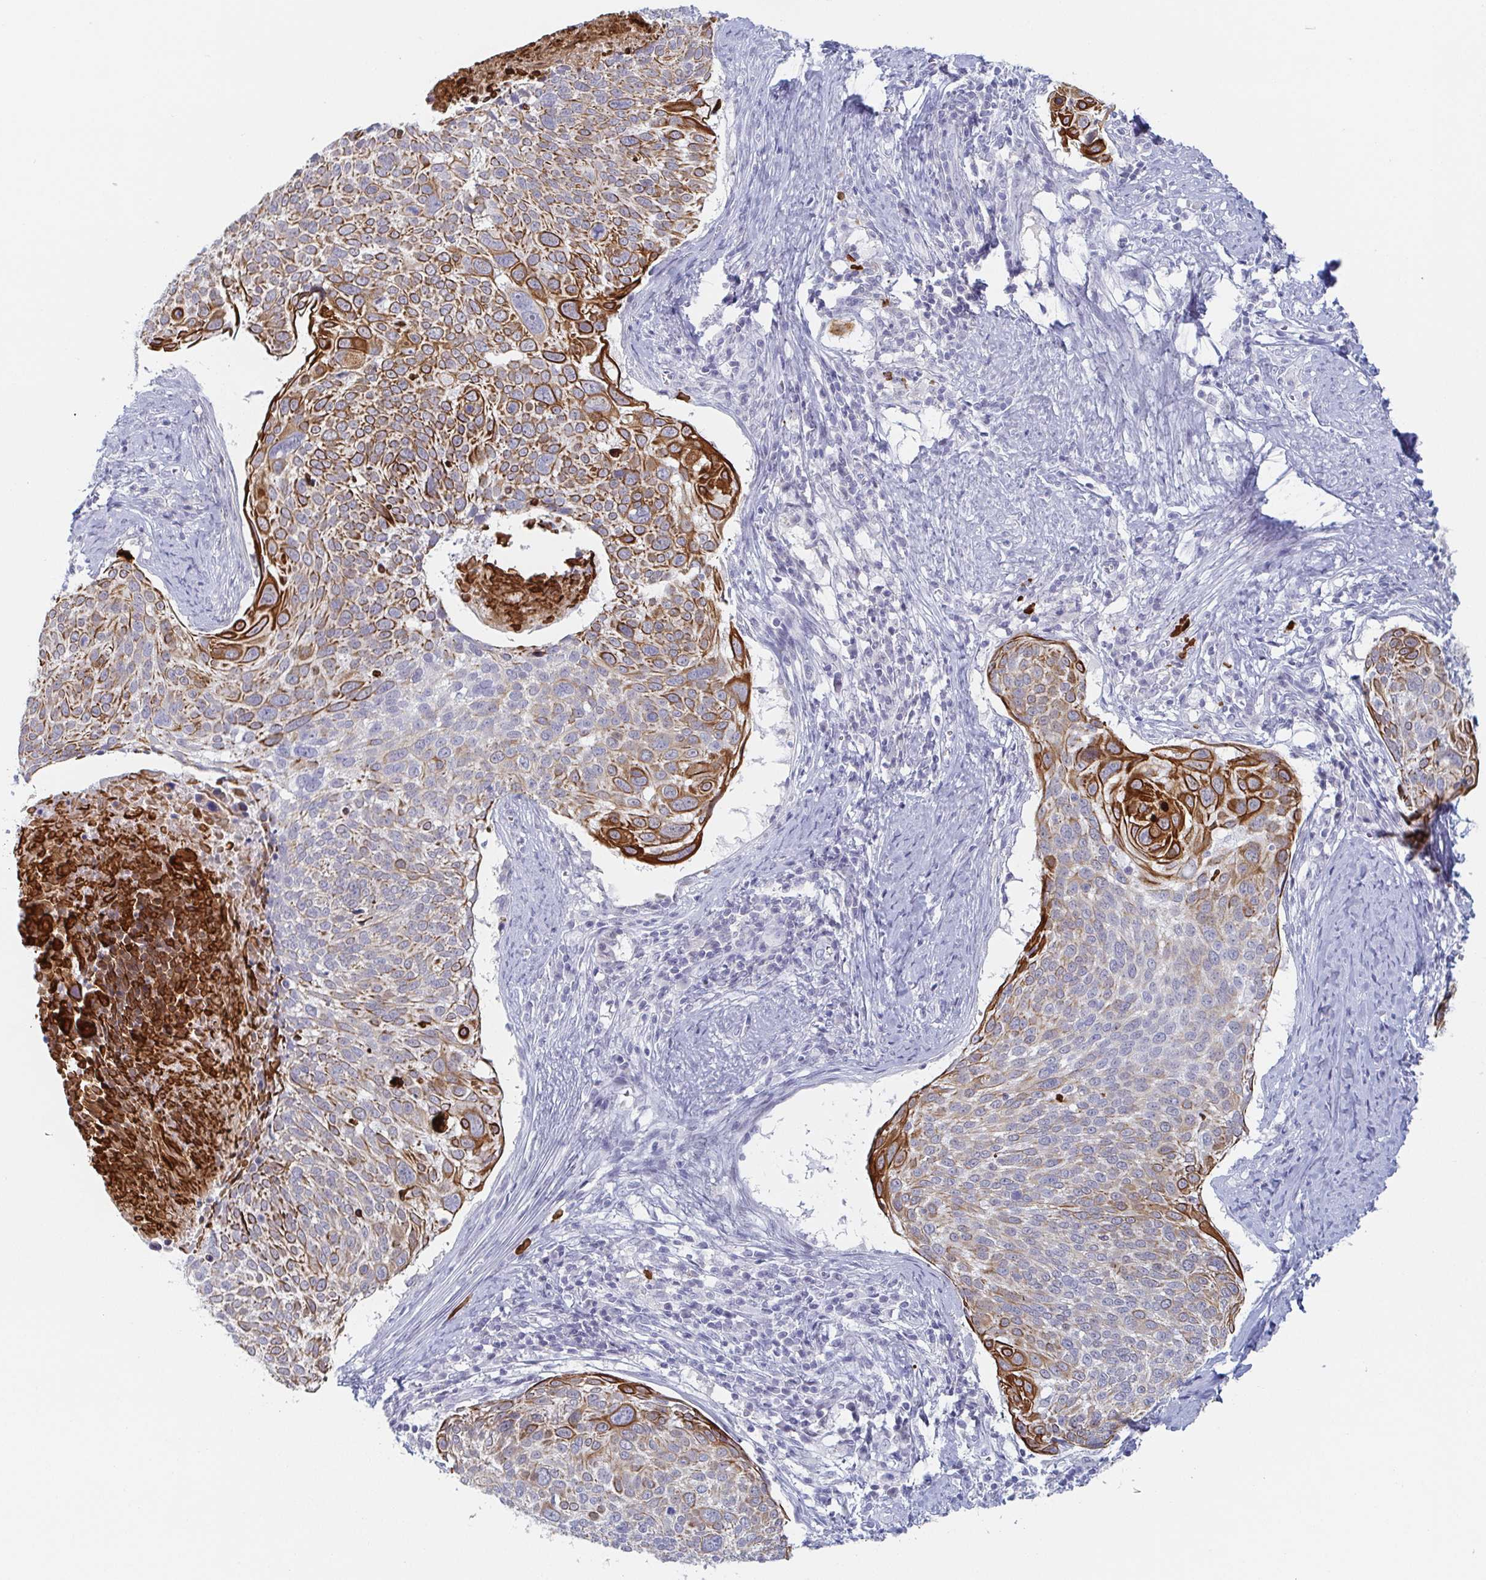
{"staining": {"intensity": "moderate", "quantity": ">75%", "location": "cytoplasmic/membranous"}, "tissue": "cervical cancer", "cell_type": "Tumor cells", "image_type": "cancer", "snomed": [{"axis": "morphology", "description": "Squamous cell carcinoma, NOS"}, {"axis": "topography", "description": "Cervix"}], "caption": "This photomicrograph displays cervical cancer stained with IHC to label a protein in brown. The cytoplasmic/membranous of tumor cells show moderate positivity for the protein. Nuclei are counter-stained blue.", "gene": "RHOV", "patient": {"sex": "female", "age": 39}}